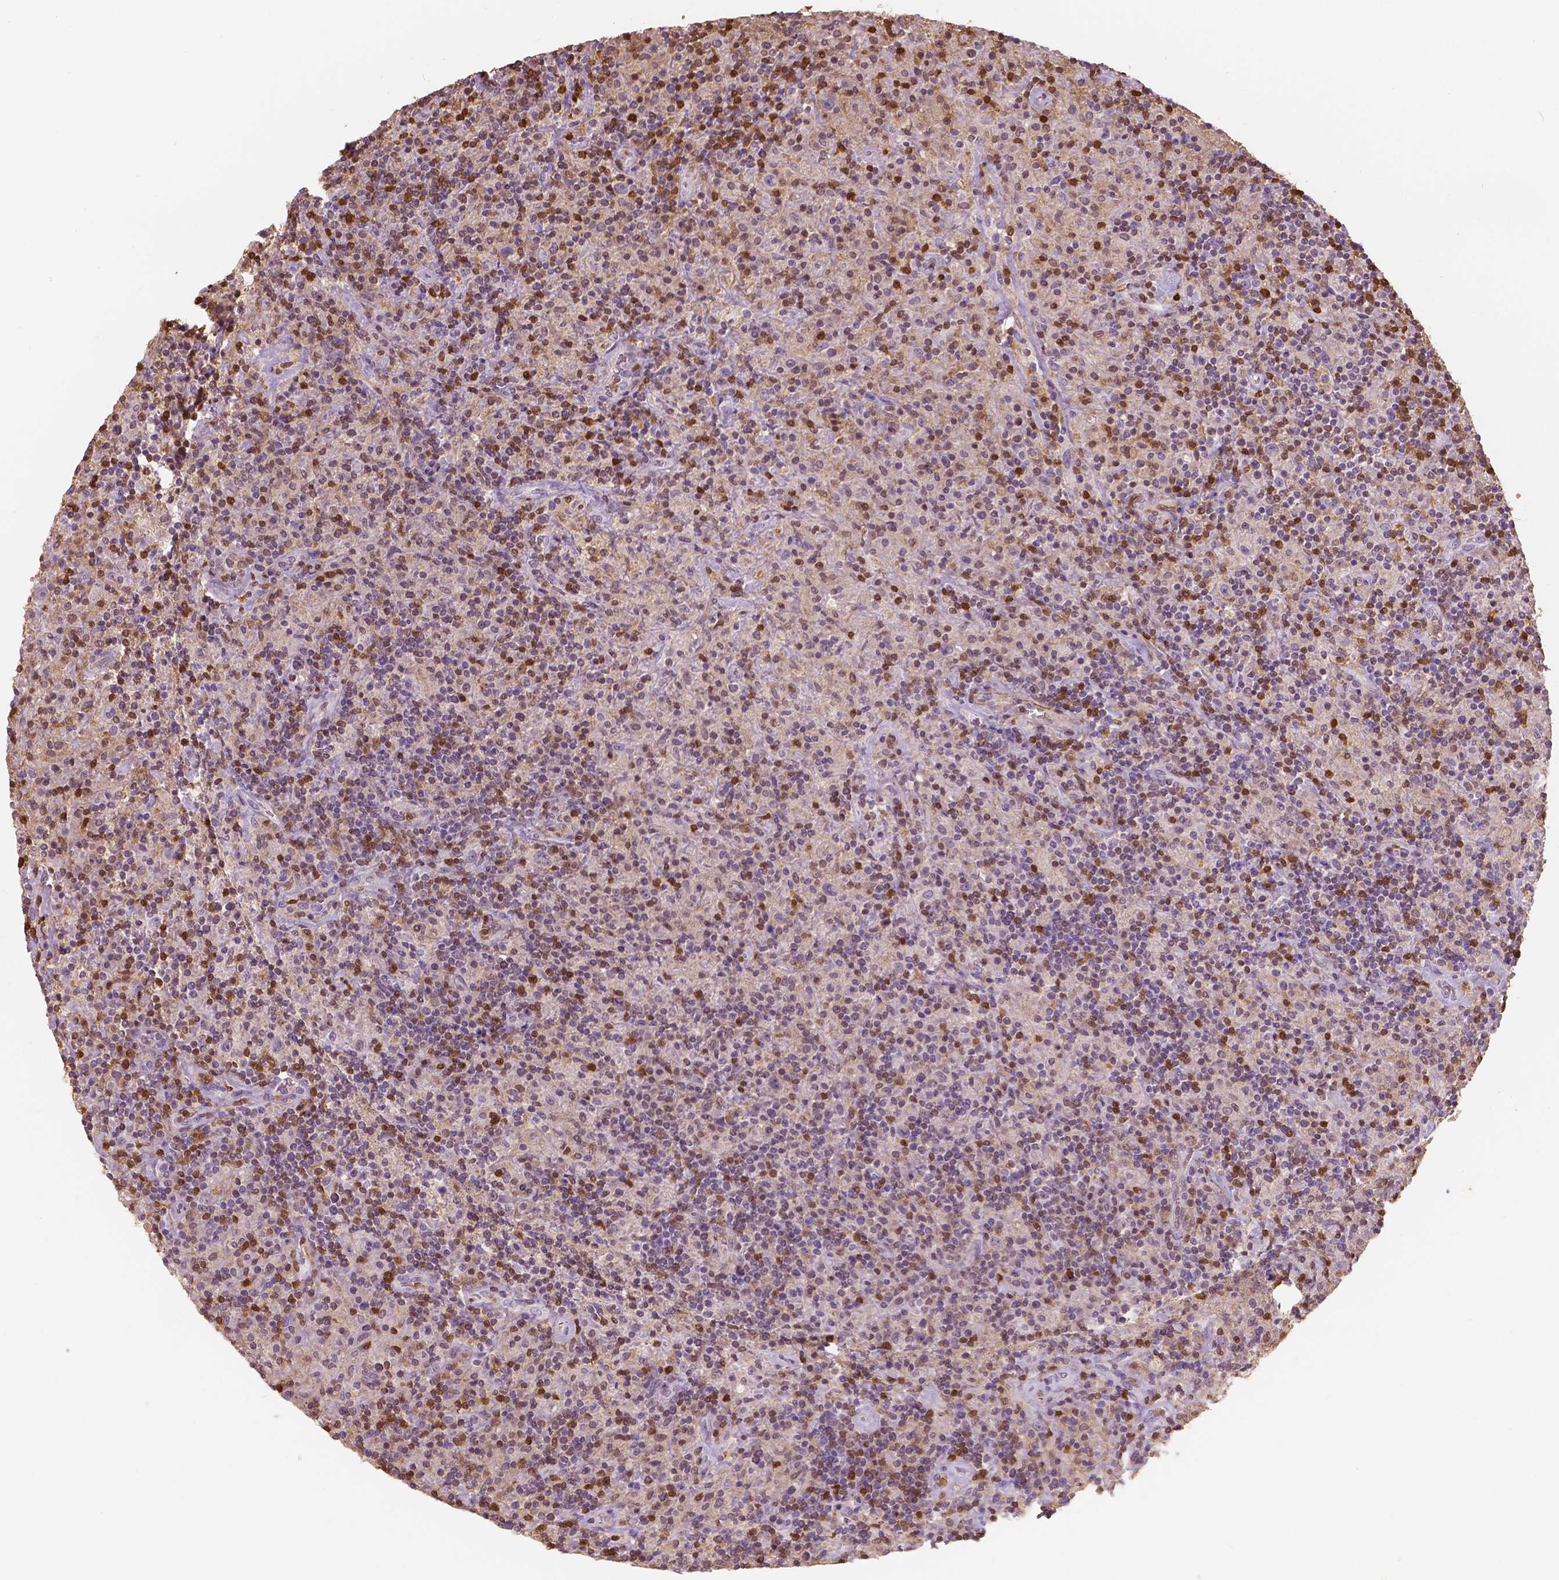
{"staining": {"intensity": "negative", "quantity": "none", "location": "none"}, "tissue": "lymphoma", "cell_type": "Tumor cells", "image_type": "cancer", "snomed": [{"axis": "morphology", "description": "Hodgkin's disease, NOS"}, {"axis": "topography", "description": "Lymph node"}], "caption": "DAB immunohistochemical staining of lymphoma exhibits no significant positivity in tumor cells.", "gene": "S100A4", "patient": {"sex": "male", "age": 70}}